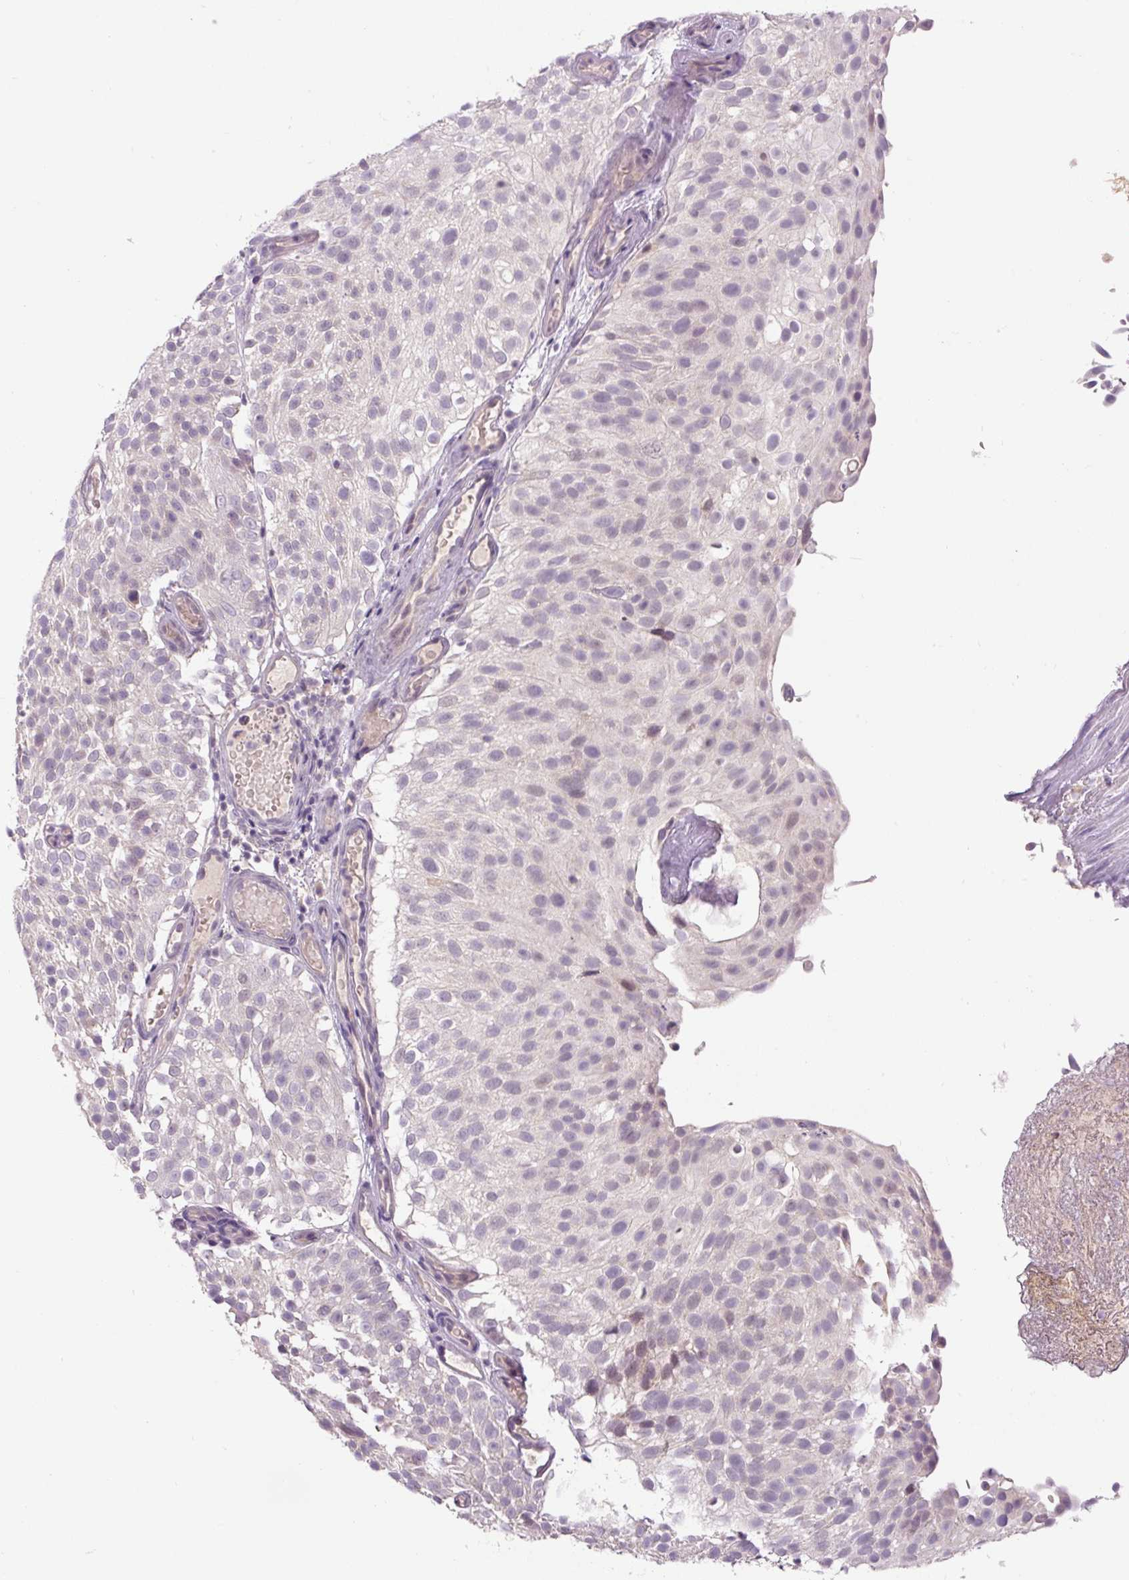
{"staining": {"intensity": "negative", "quantity": "none", "location": "none"}, "tissue": "urothelial cancer", "cell_type": "Tumor cells", "image_type": "cancer", "snomed": [{"axis": "morphology", "description": "Urothelial carcinoma, Low grade"}, {"axis": "topography", "description": "Urinary bladder"}], "caption": "High power microscopy photomicrograph of an IHC photomicrograph of low-grade urothelial carcinoma, revealing no significant staining in tumor cells.", "gene": "FABP7", "patient": {"sex": "male", "age": 78}}